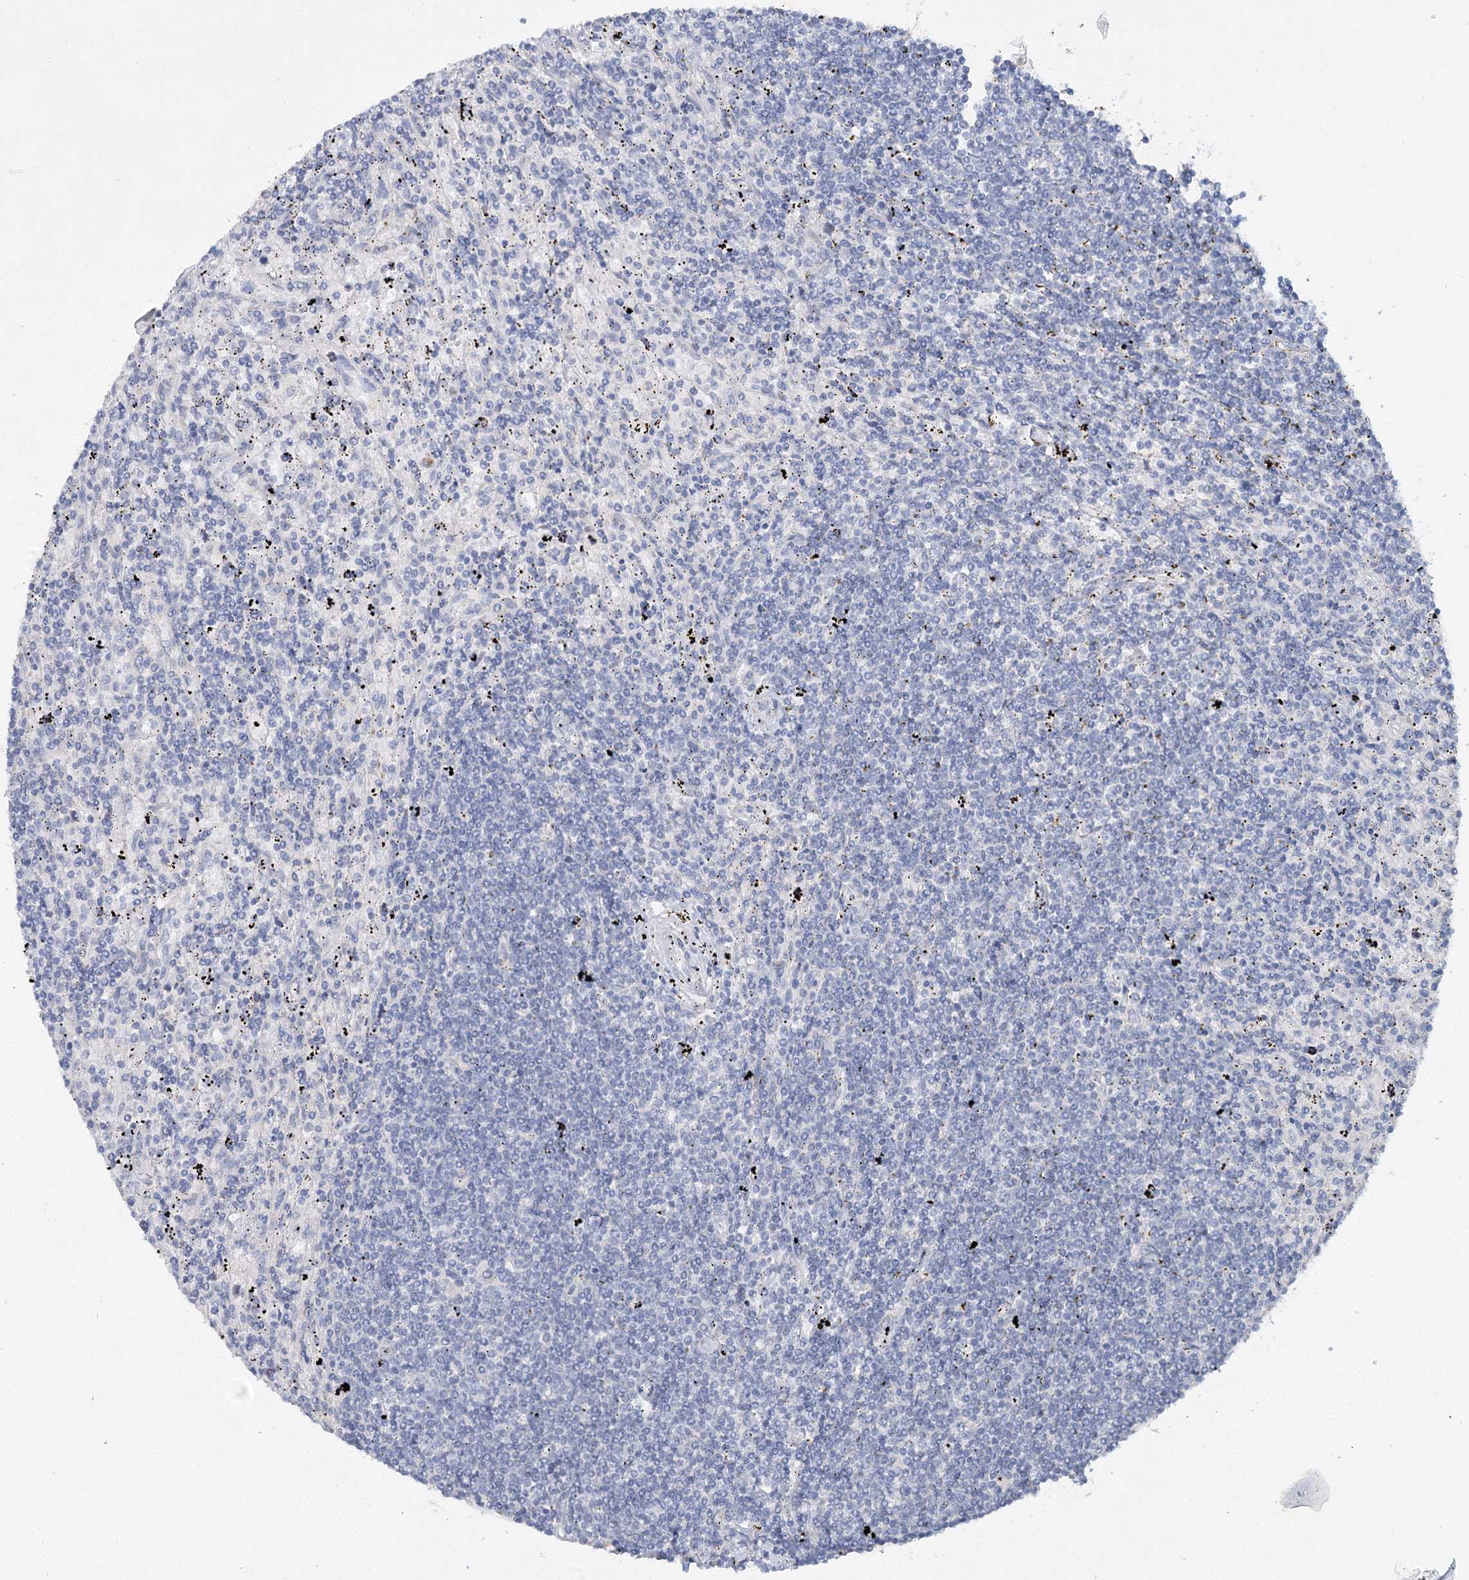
{"staining": {"intensity": "negative", "quantity": "none", "location": "none"}, "tissue": "lymphoma", "cell_type": "Tumor cells", "image_type": "cancer", "snomed": [{"axis": "morphology", "description": "Malignant lymphoma, non-Hodgkin's type, Low grade"}, {"axis": "topography", "description": "Spleen"}], "caption": "Protein analysis of lymphoma displays no significant staining in tumor cells.", "gene": "RFX6", "patient": {"sex": "male", "age": 76}}